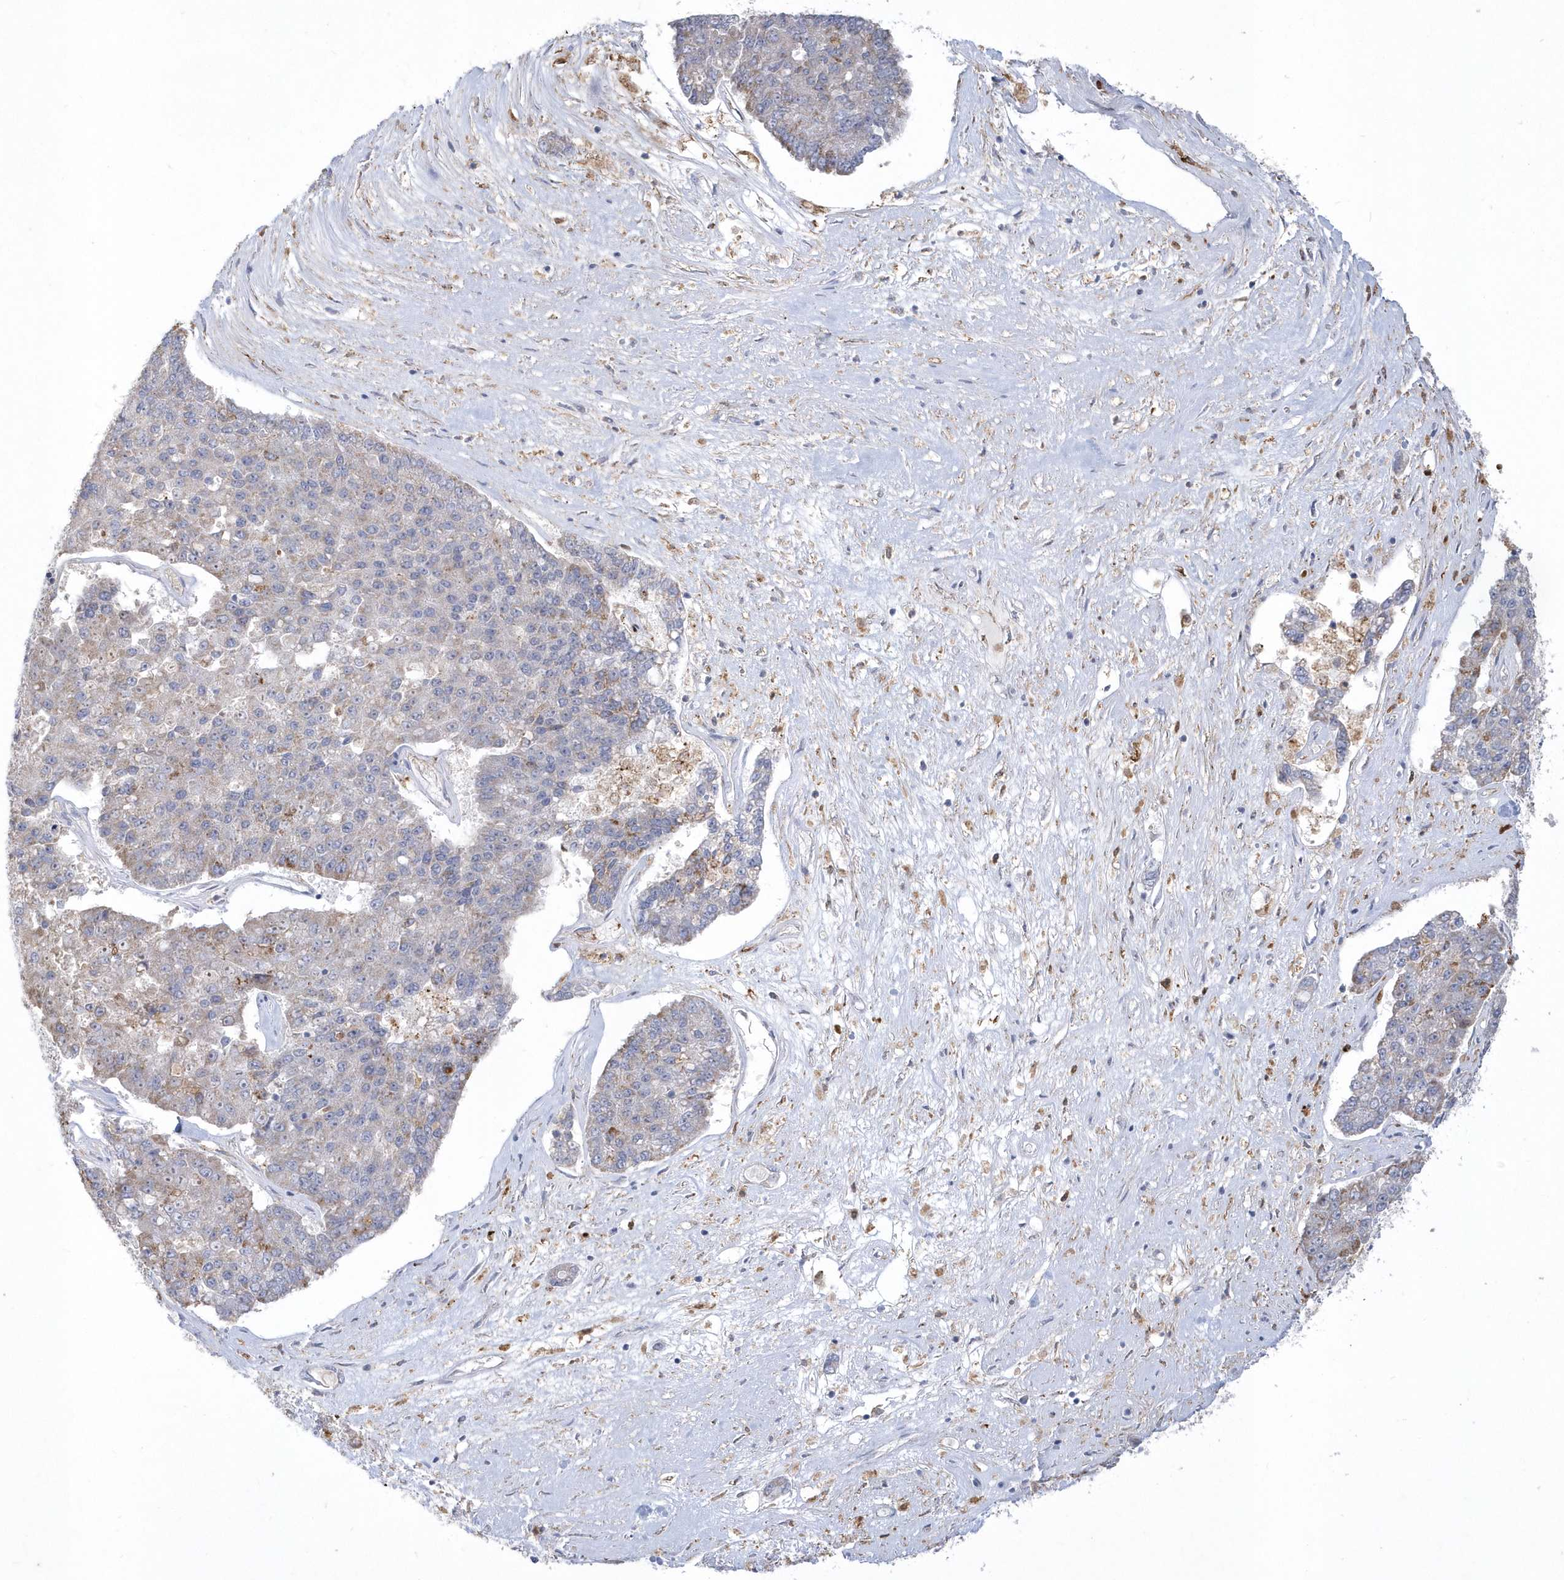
{"staining": {"intensity": "negative", "quantity": "none", "location": "none"}, "tissue": "pancreatic cancer", "cell_type": "Tumor cells", "image_type": "cancer", "snomed": [{"axis": "morphology", "description": "Adenocarcinoma, NOS"}, {"axis": "topography", "description": "Pancreas"}], "caption": "Tumor cells show no significant expression in pancreatic cancer.", "gene": "TSPEAR", "patient": {"sex": "male", "age": 50}}